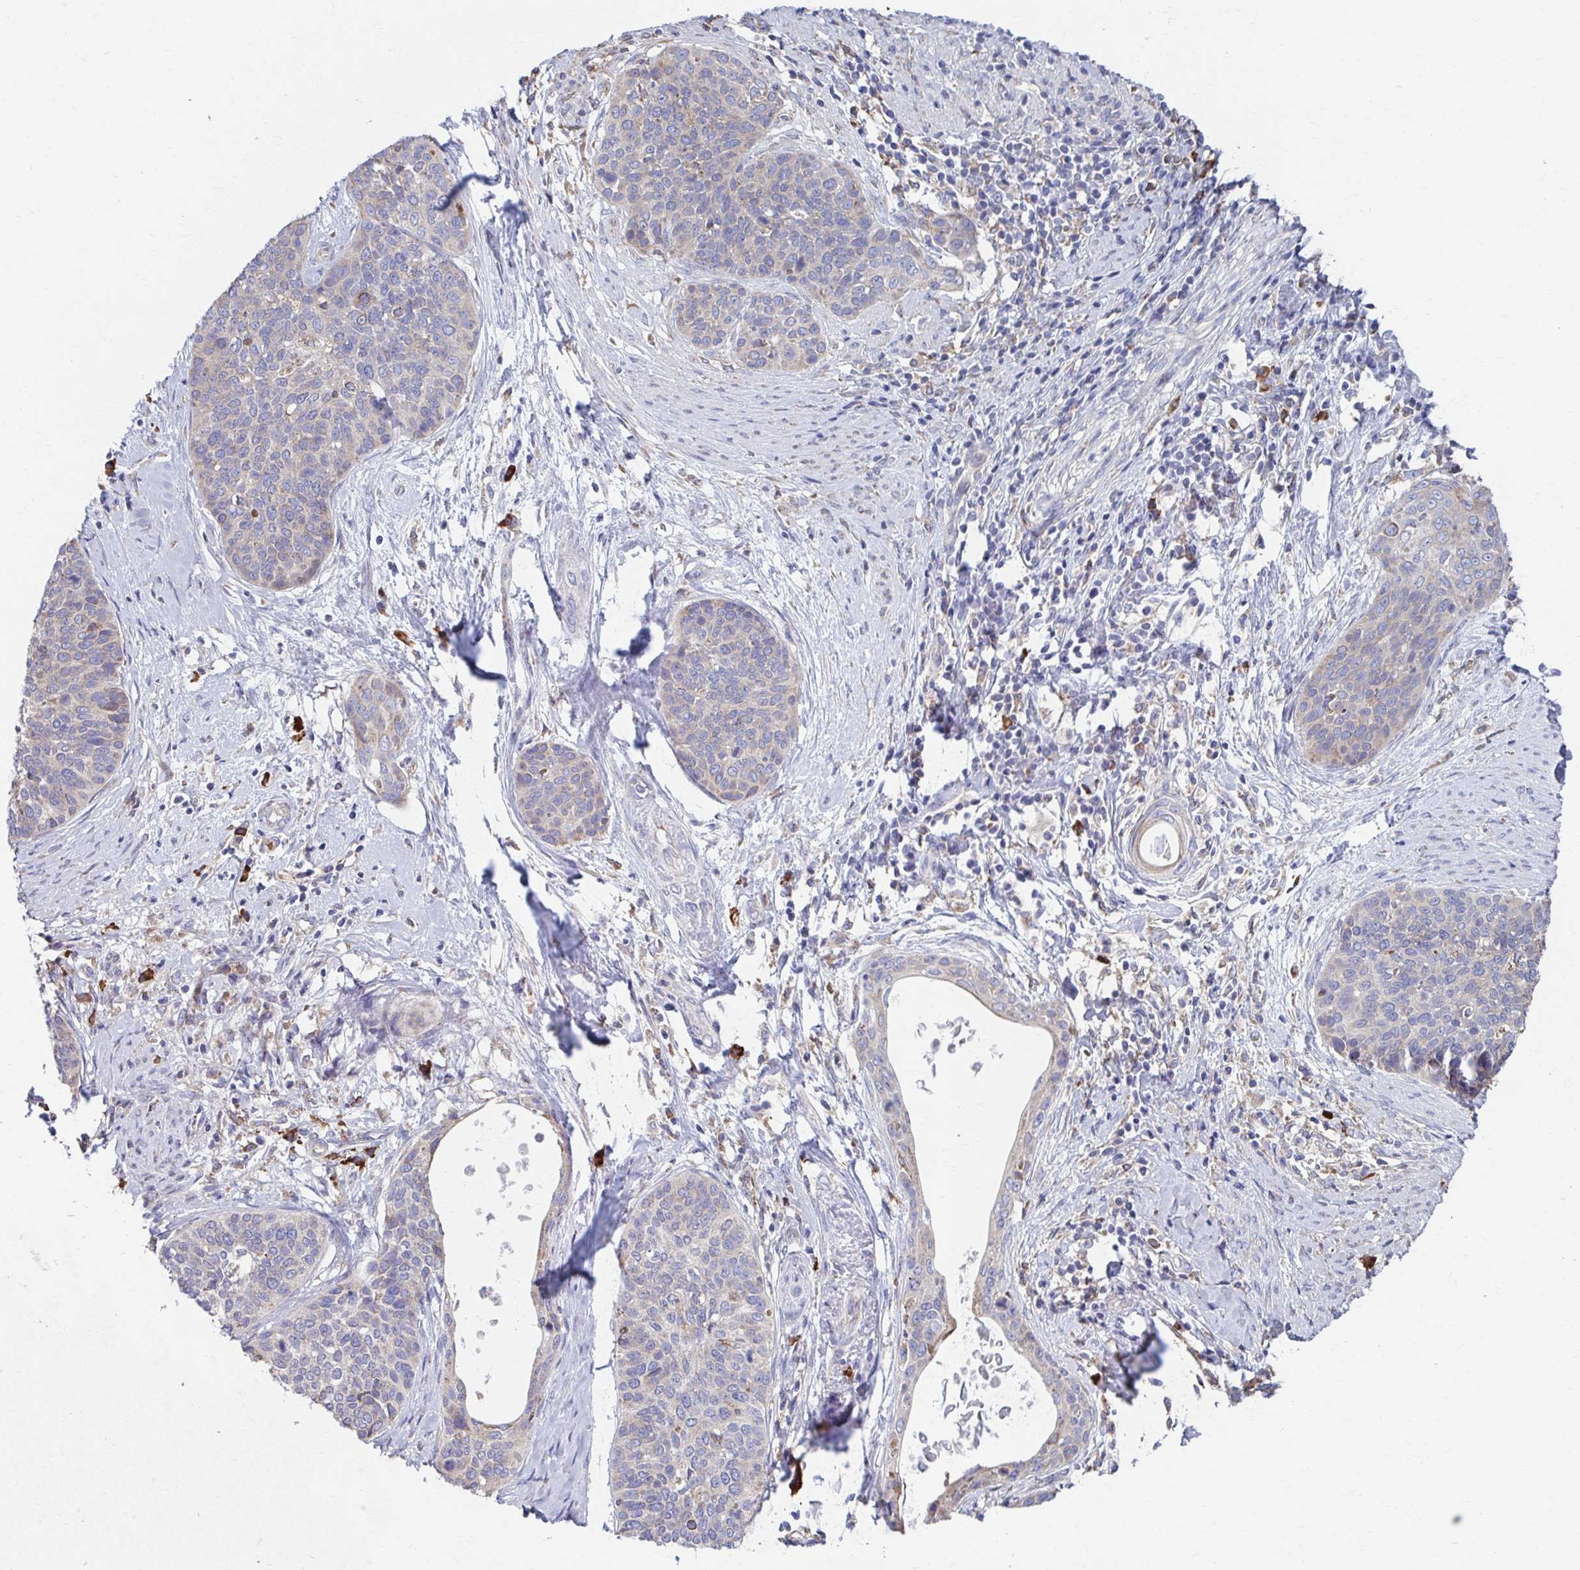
{"staining": {"intensity": "negative", "quantity": "none", "location": "none"}, "tissue": "cervical cancer", "cell_type": "Tumor cells", "image_type": "cancer", "snomed": [{"axis": "morphology", "description": "Squamous cell carcinoma, NOS"}, {"axis": "topography", "description": "Cervix"}], "caption": "Cervical cancer (squamous cell carcinoma) stained for a protein using IHC demonstrates no expression tumor cells.", "gene": "FKBP2", "patient": {"sex": "female", "age": 69}}